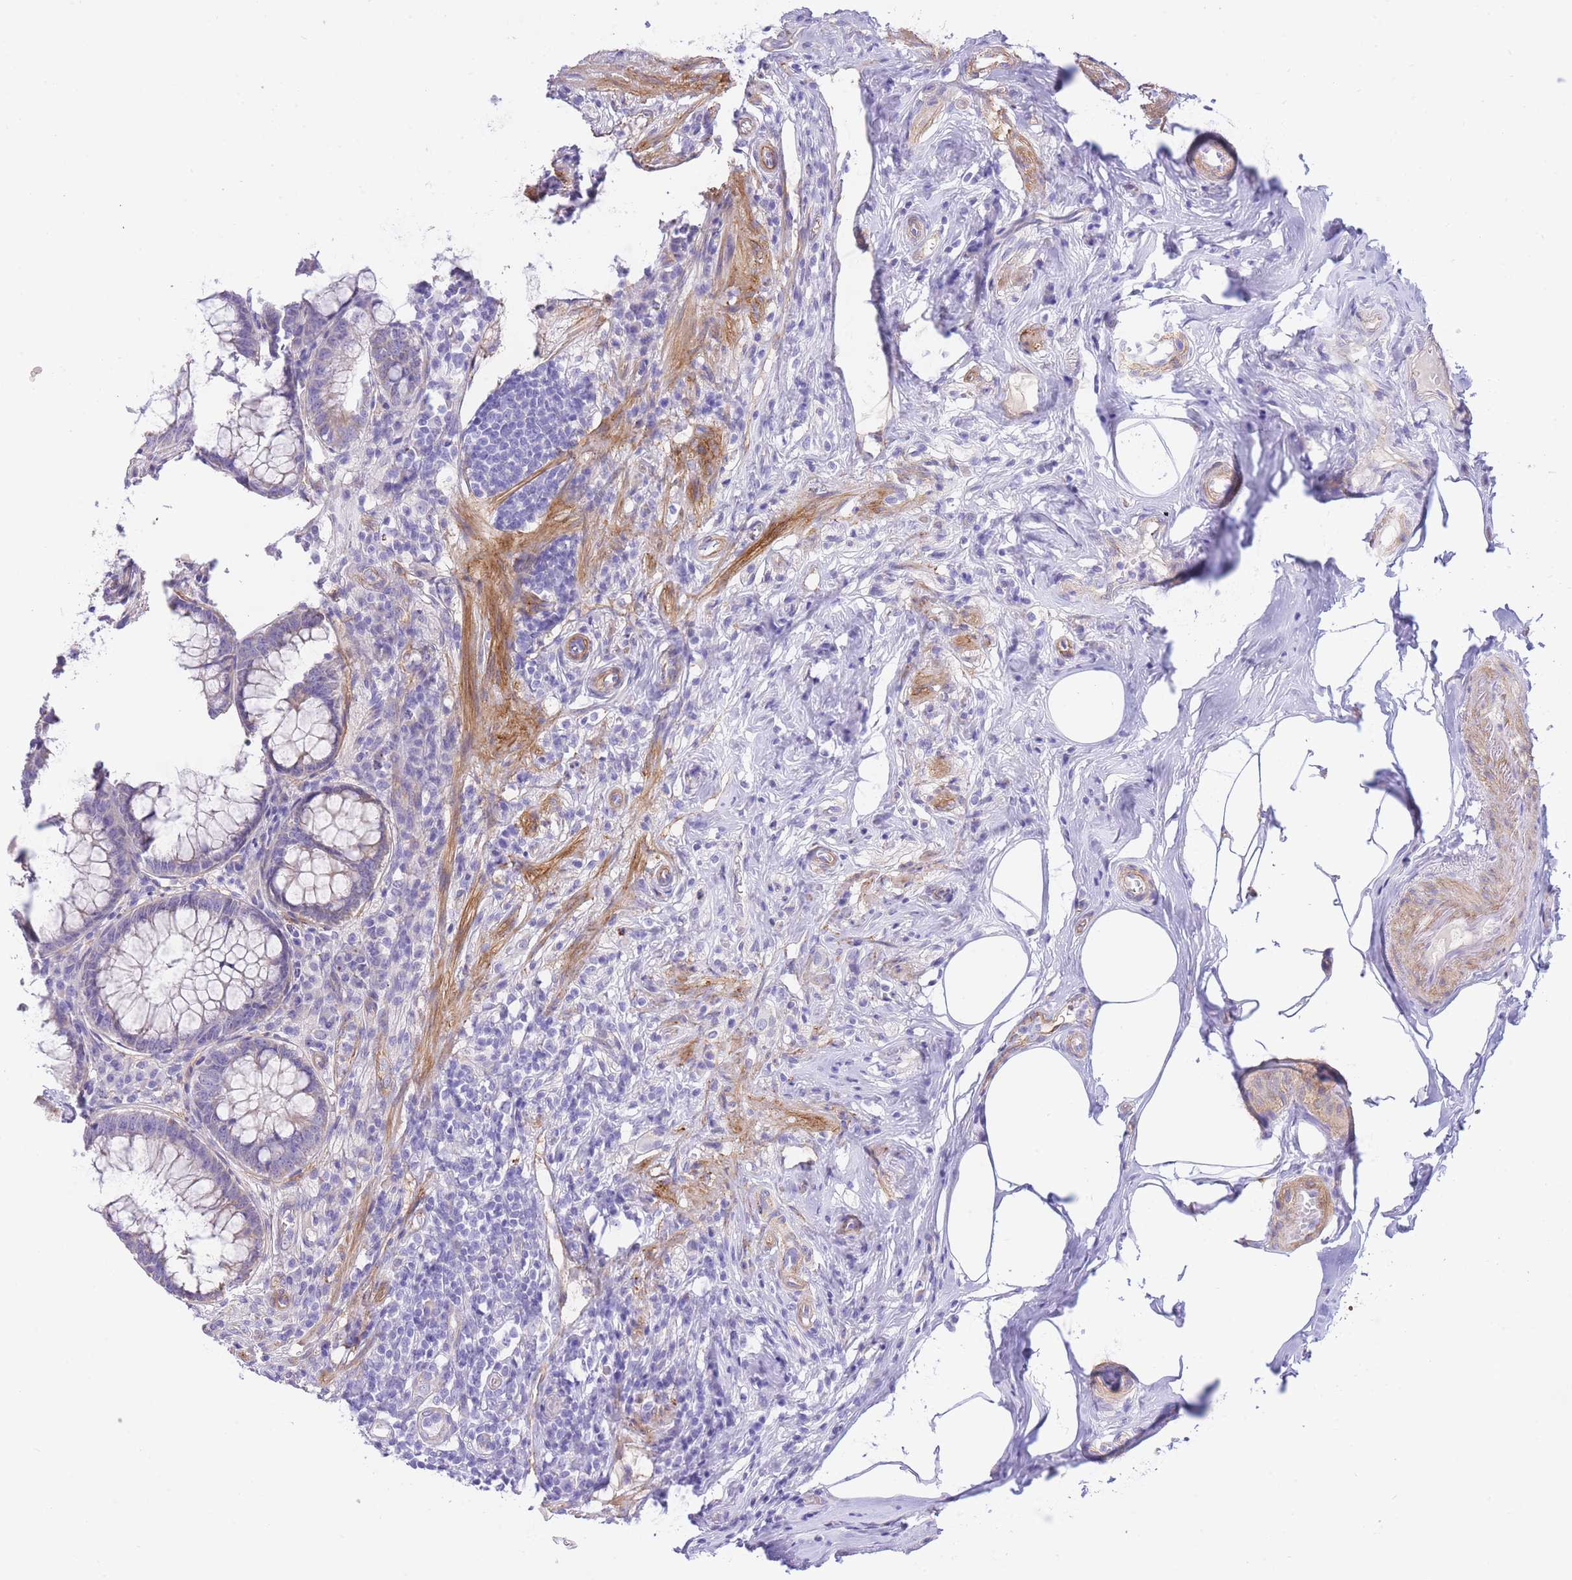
{"staining": {"intensity": "weak", "quantity": "<25%", "location": "cytoplasmic/membranous"}, "tissue": "appendix", "cell_type": "Glandular cells", "image_type": "normal", "snomed": [{"axis": "morphology", "description": "Normal tissue, NOS"}, {"axis": "topography", "description": "Appendix"}], "caption": "Immunohistochemistry (IHC) of unremarkable human appendix shows no positivity in glandular cells. (Brightfield microscopy of DAB (3,3'-diaminobenzidine) IHC at high magnification).", "gene": "PGM1", "patient": {"sex": "male", "age": 83}}